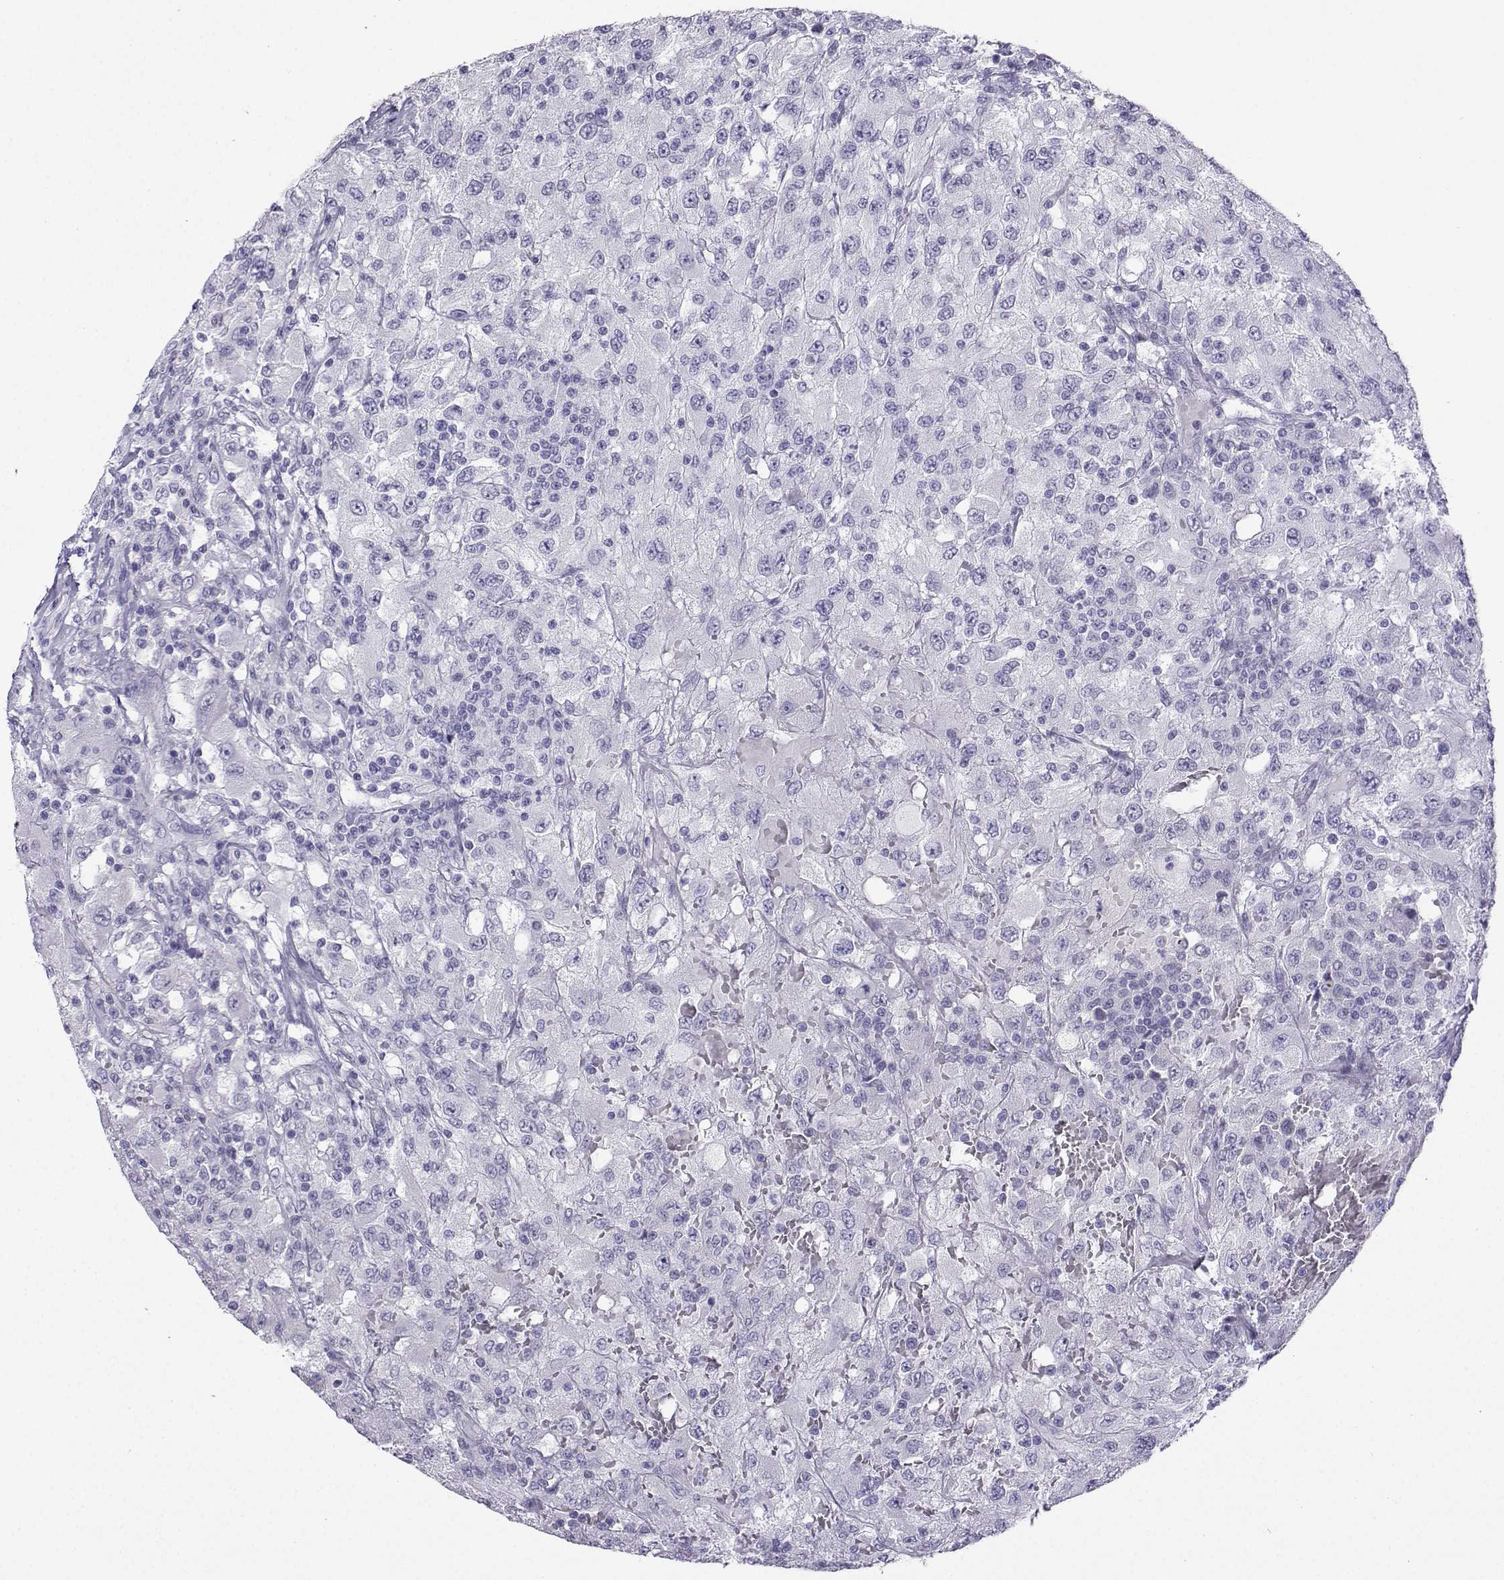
{"staining": {"intensity": "negative", "quantity": "none", "location": "none"}, "tissue": "renal cancer", "cell_type": "Tumor cells", "image_type": "cancer", "snomed": [{"axis": "morphology", "description": "Adenocarcinoma, NOS"}, {"axis": "topography", "description": "Kidney"}], "caption": "Tumor cells are negative for brown protein staining in renal cancer (adenocarcinoma).", "gene": "KIF17", "patient": {"sex": "female", "age": 67}}